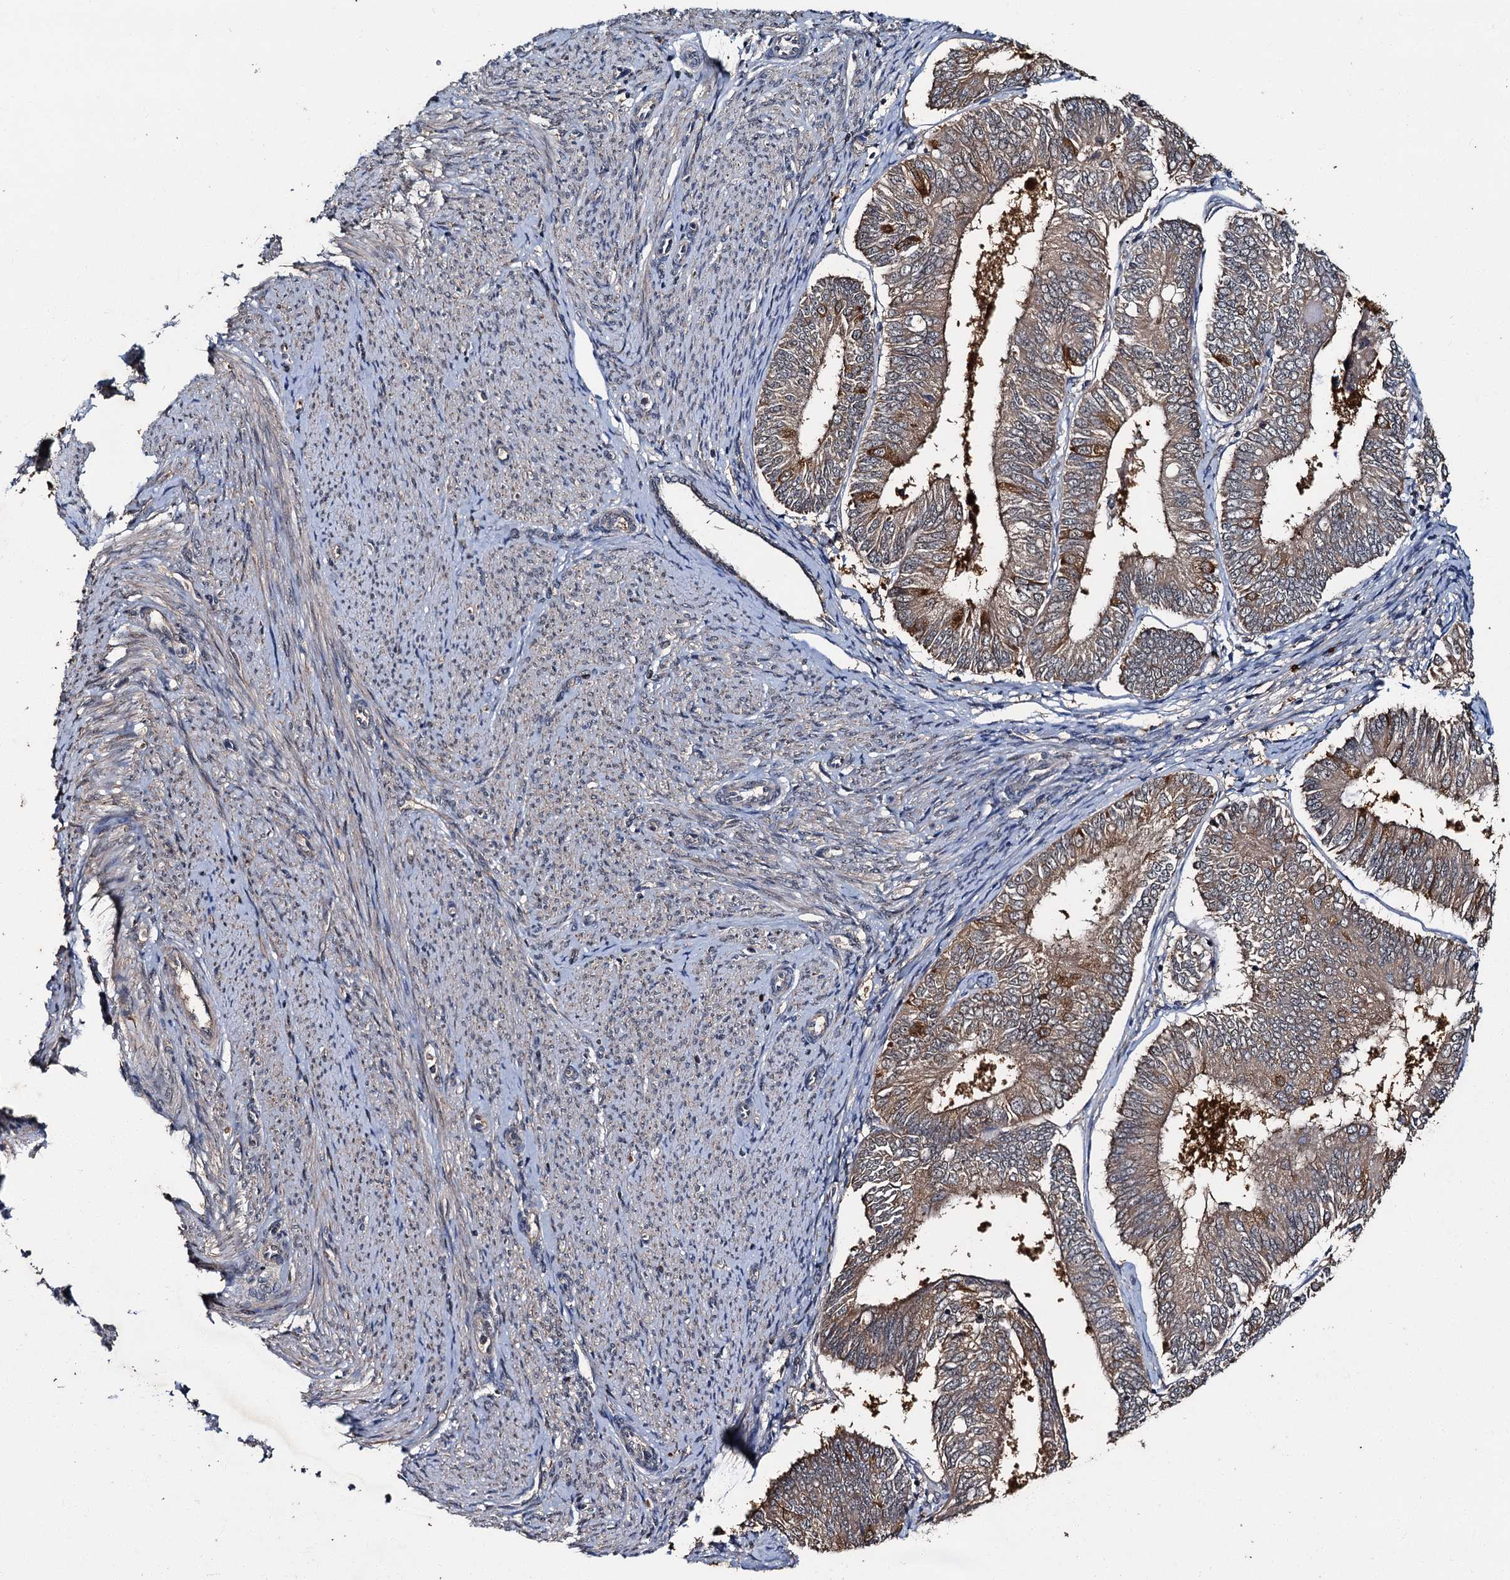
{"staining": {"intensity": "moderate", "quantity": ">75%", "location": "cytoplasmic/membranous"}, "tissue": "endometrial cancer", "cell_type": "Tumor cells", "image_type": "cancer", "snomed": [{"axis": "morphology", "description": "Adenocarcinoma, NOS"}, {"axis": "topography", "description": "Endometrium"}], "caption": "Endometrial cancer stained with a protein marker exhibits moderate staining in tumor cells.", "gene": "SLC46A3", "patient": {"sex": "female", "age": 58}}